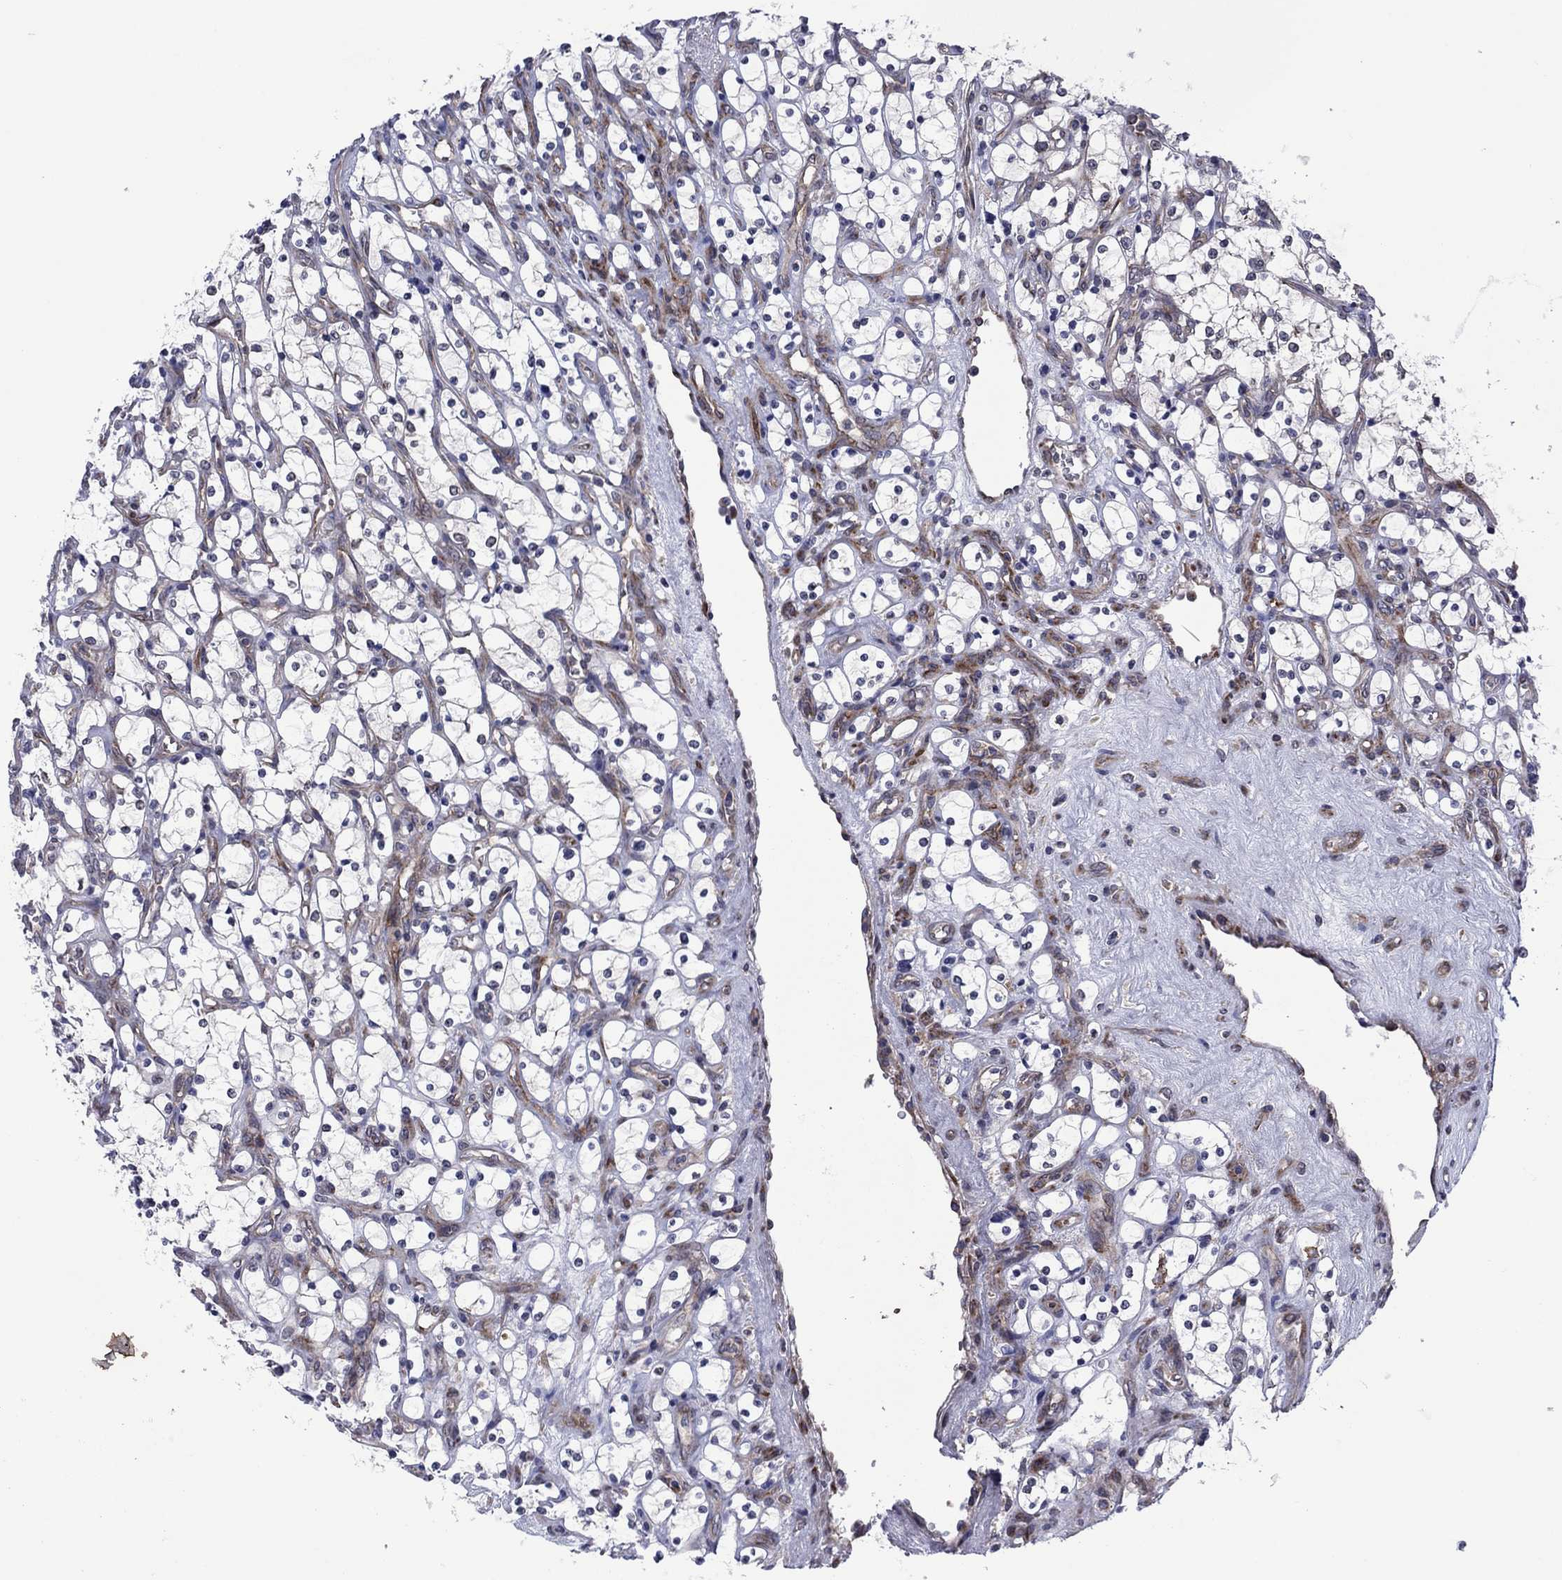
{"staining": {"intensity": "negative", "quantity": "none", "location": "none"}, "tissue": "renal cancer", "cell_type": "Tumor cells", "image_type": "cancer", "snomed": [{"axis": "morphology", "description": "Adenocarcinoma, NOS"}, {"axis": "topography", "description": "Kidney"}], "caption": "Immunohistochemical staining of human renal cancer (adenocarcinoma) shows no significant expression in tumor cells. (Brightfield microscopy of DAB immunohistochemistry (IHC) at high magnification).", "gene": "GPR155", "patient": {"sex": "female", "age": 69}}